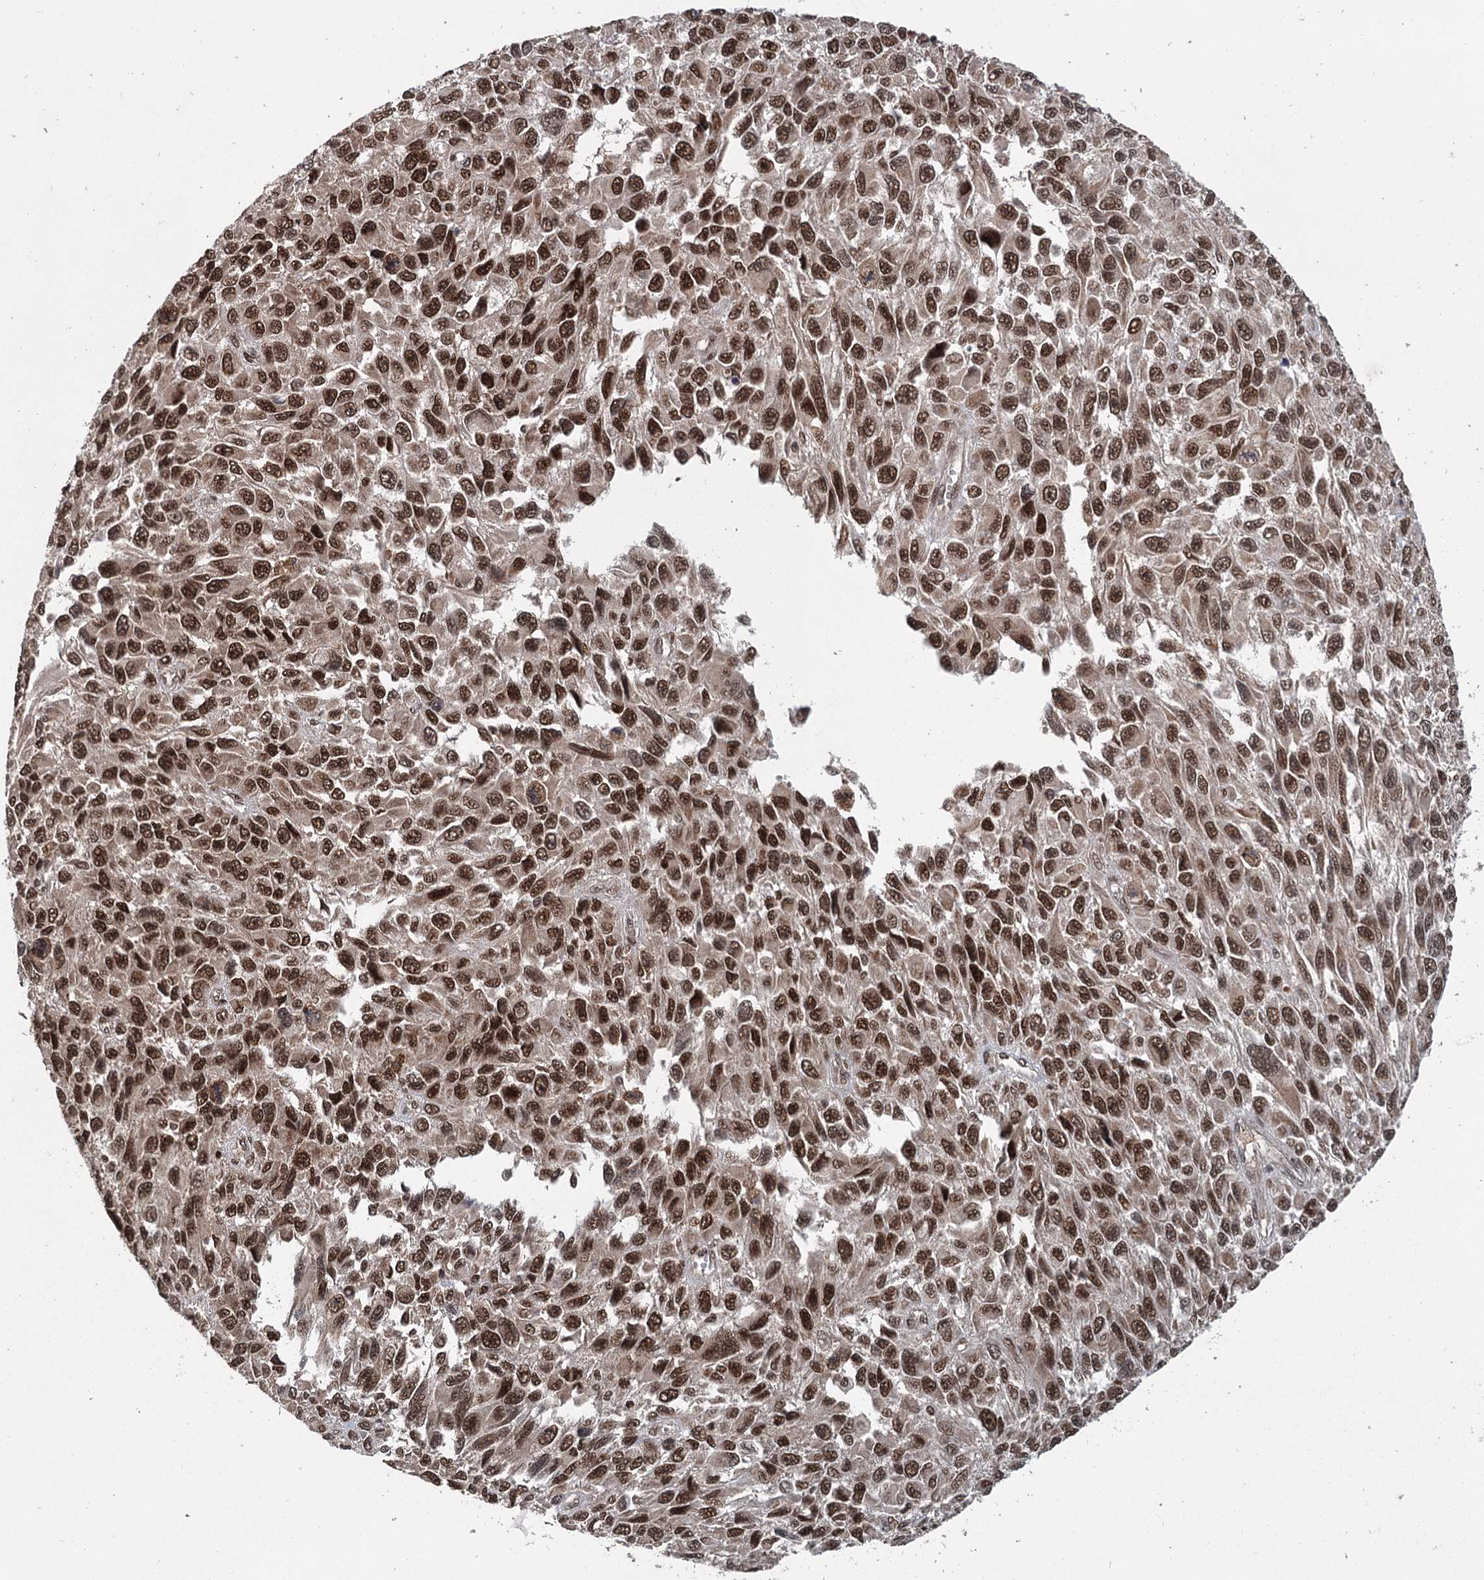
{"staining": {"intensity": "strong", "quantity": ">75%", "location": "nuclear"}, "tissue": "melanoma", "cell_type": "Tumor cells", "image_type": "cancer", "snomed": [{"axis": "morphology", "description": "Normal tissue, NOS"}, {"axis": "morphology", "description": "Malignant melanoma, NOS"}, {"axis": "topography", "description": "Skin"}], "caption": "A brown stain shows strong nuclear positivity of a protein in malignant melanoma tumor cells.", "gene": "MYG1", "patient": {"sex": "female", "age": 96}}